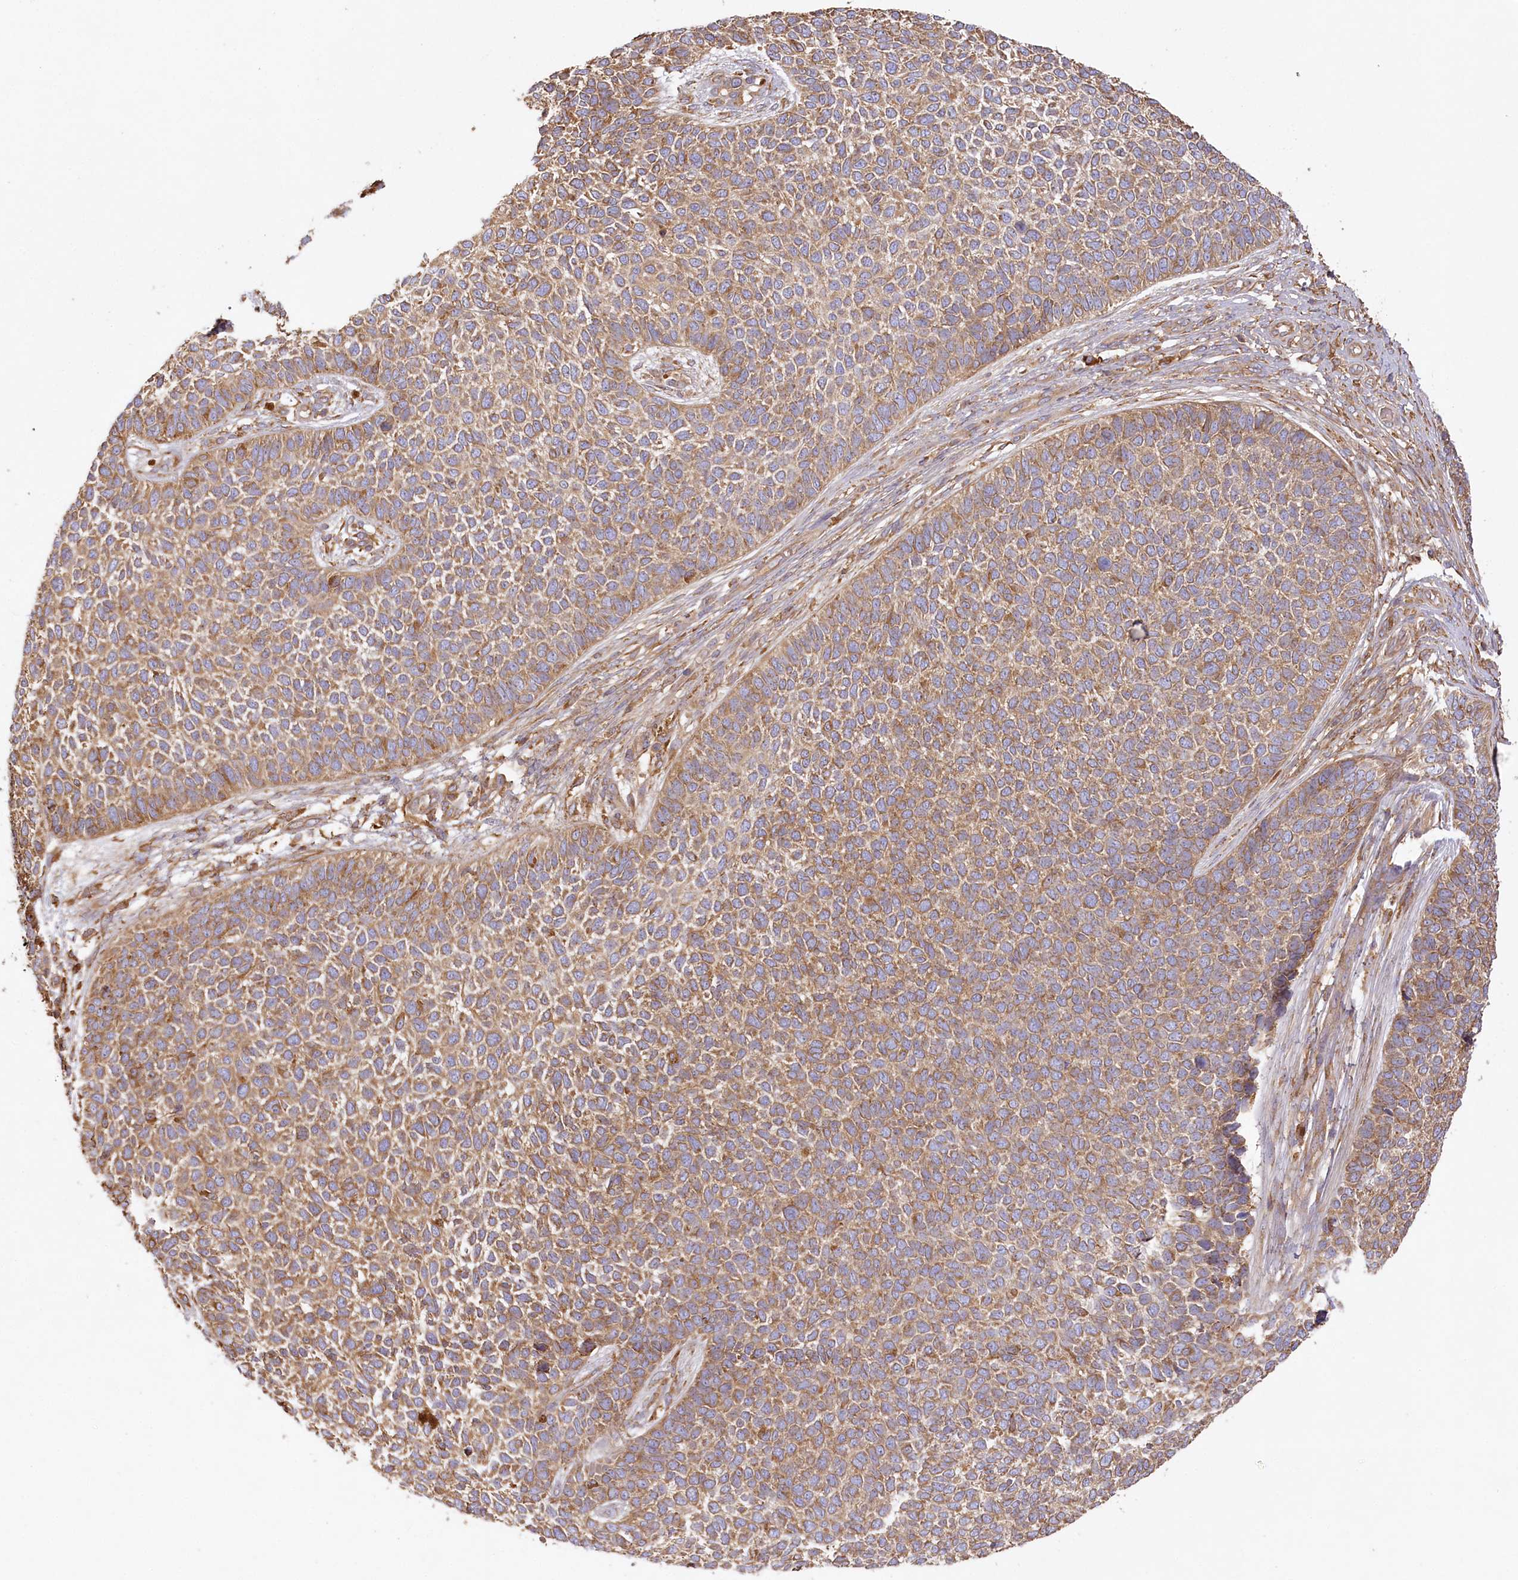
{"staining": {"intensity": "moderate", "quantity": ">75%", "location": "cytoplasmic/membranous"}, "tissue": "skin cancer", "cell_type": "Tumor cells", "image_type": "cancer", "snomed": [{"axis": "morphology", "description": "Basal cell carcinoma"}, {"axis": "topography", "description": "Skin"}], "caption": "Basal cell carcinoma (skin) stained with DAB immunohistochemistry (IHC) exhibits medium levels of moderate cytoplasmic/membranous expression in approximately >75% of tumor cells.", "gene": "ACAP2", "patient": {"sex": "female", "age": 84}}